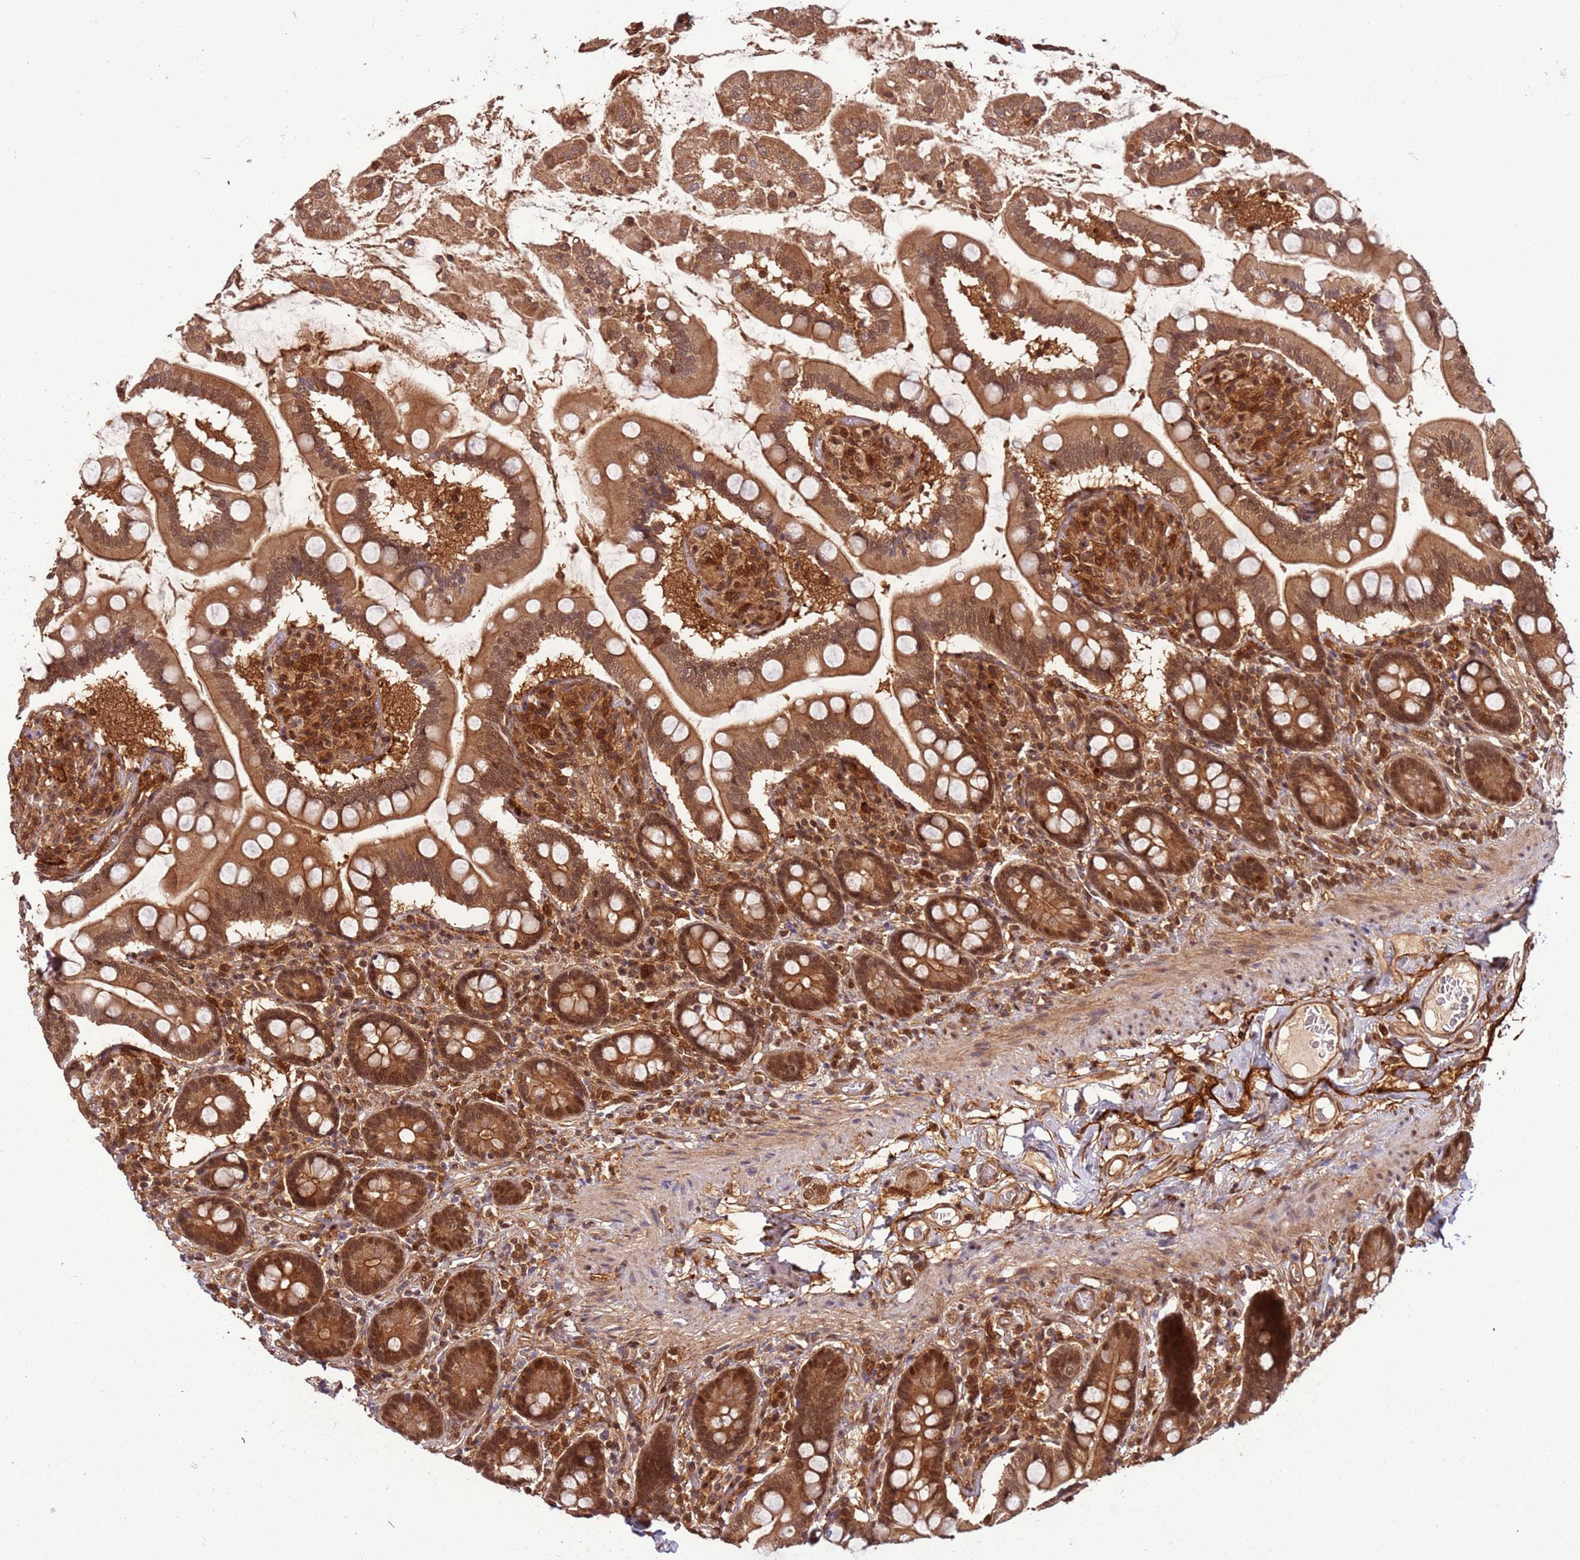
{"staining": {"intensity": "moderate", "quantity": ">75%", "location": "cytoplasmic/membranous,nuclear"}, "tissue": "small intestine", "cell_type": "Glandular cells", "image_type": "normal", "snomed": [{"axis": "morphology", "description": "Normal tissue, NOS"}, {"axis": "topography", "description": "Small intestine"}], "caption": "DAB (3,3'-diaminobenzidine) immunohistochemical staining of unremarkable human small intestine exhibits moderate cytoplasmic/membranous,nuclear protein positivity in about >75% of glandular cells.", "gene": "PGLS", "patient": {"sex": "female", "age": 64}}